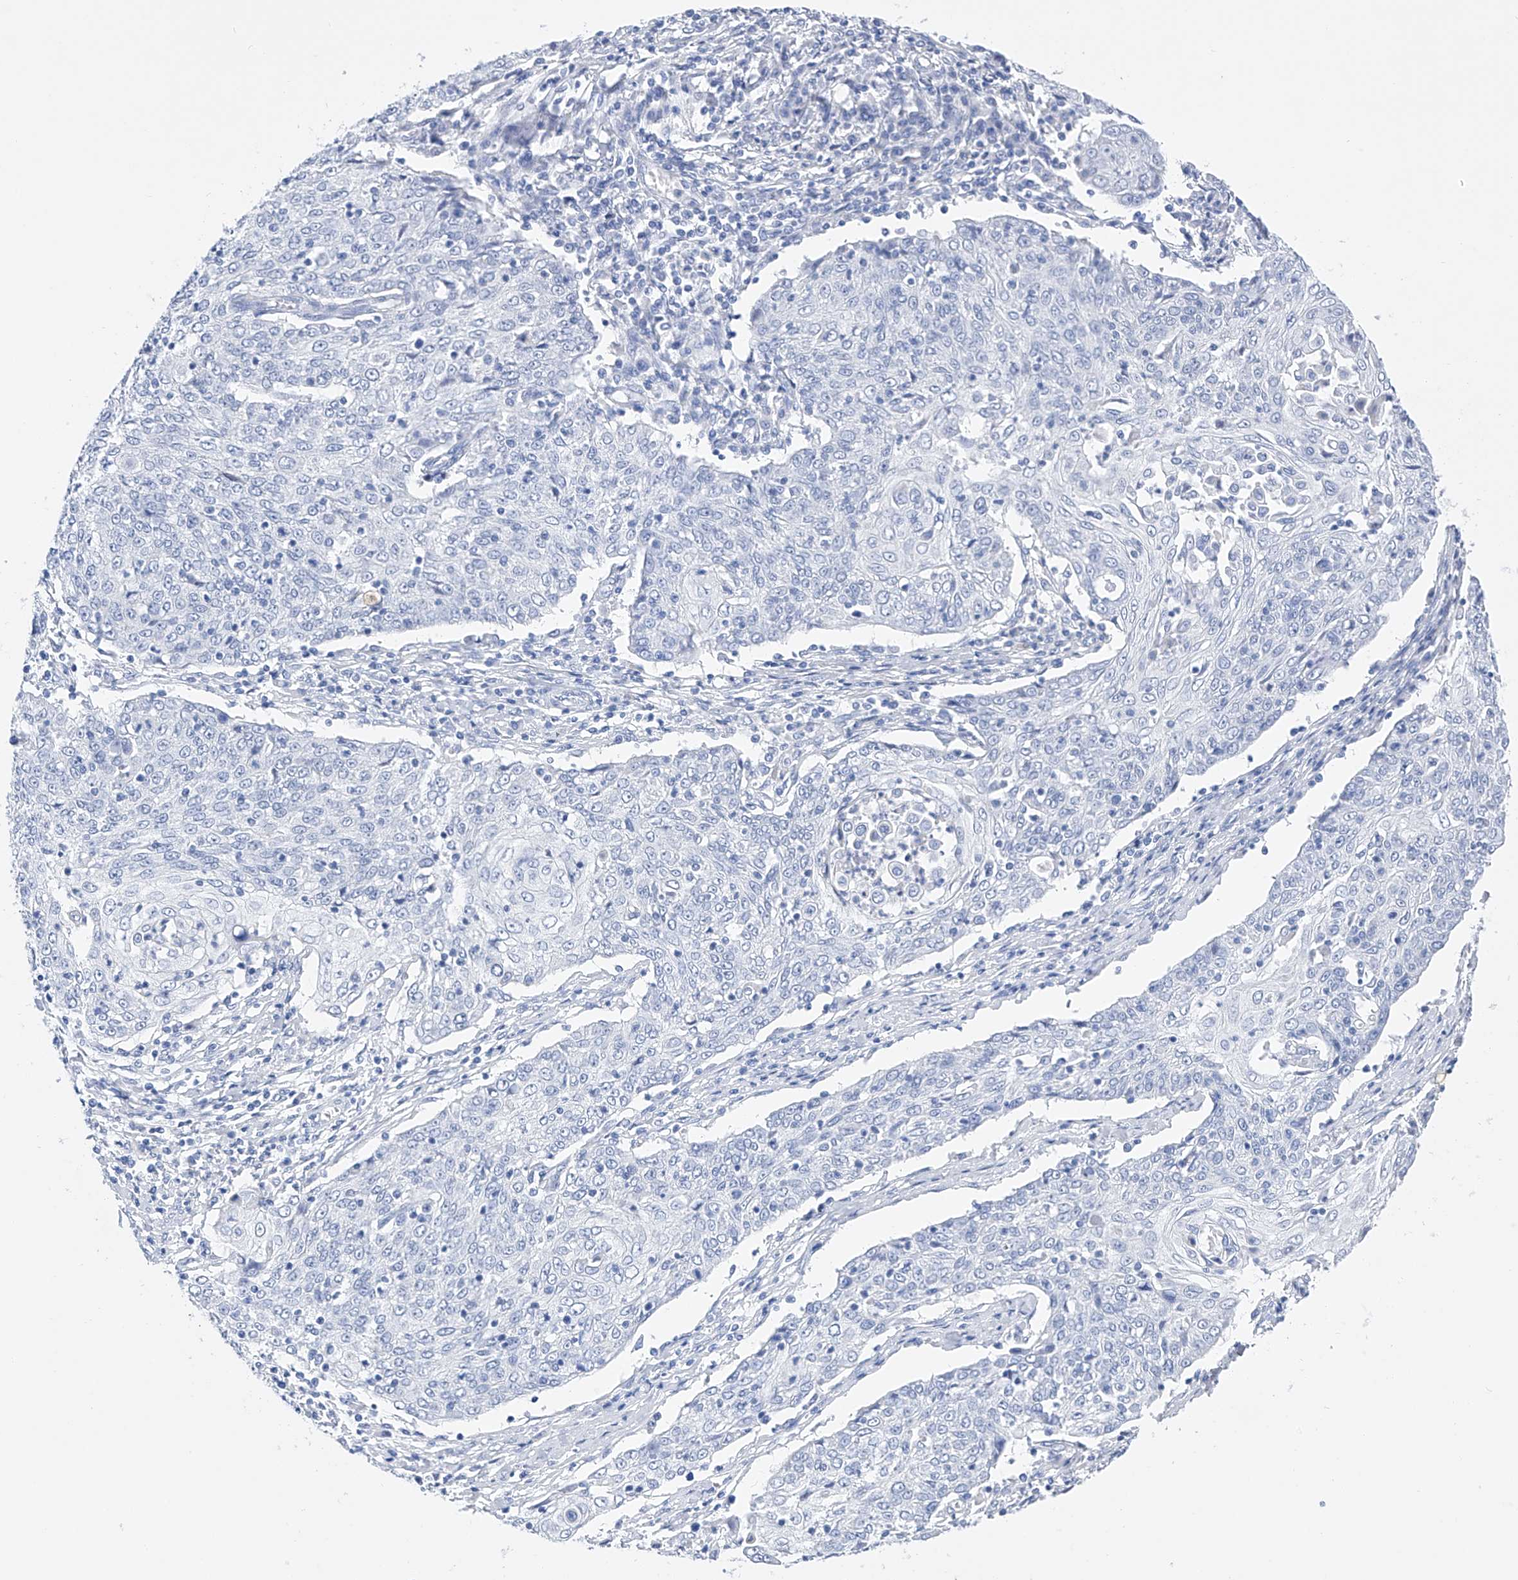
{"staining": {"intensity": "negative", "quantity": "none", "location": "none"}, "tissue": "cervical cancer", "cell_type": "Tumor cells", "image_type": "cancer", "snomed": [{"axis": "morphology", "description": "Squamous cell carcinoma, NOS"}, {"axis": "topography", "description": "Cervix"}], "caption": "A histopathology image of human cervical squamous cell carcinoma is negative for staining in tumor cells.", "gene": "ADRA1A", "patient": {"sex": "female", "age": 48}}